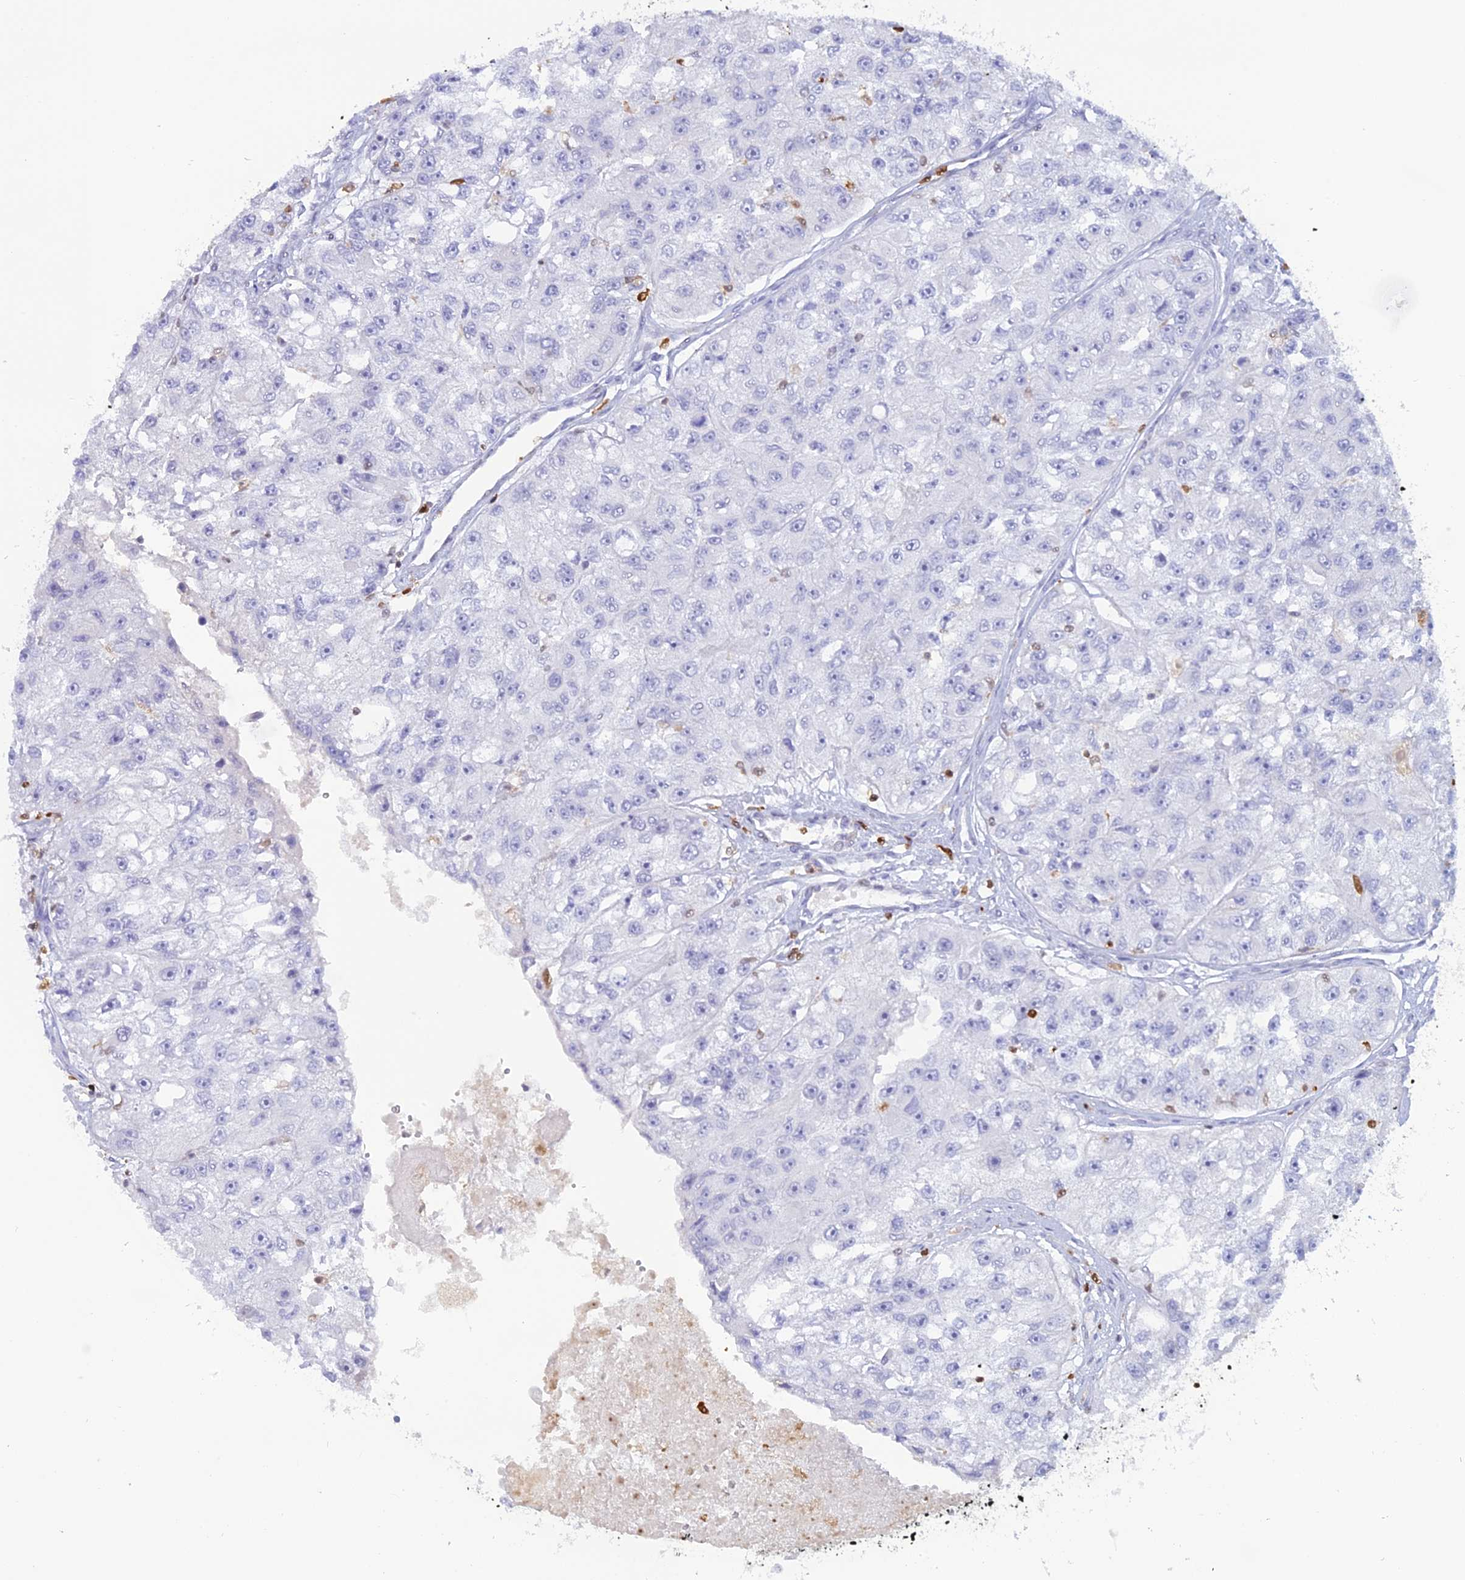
{"staining": {"intensity": "negative", "quantity": "none", "location": "none"}, "tissue": "renal cancer", "cell_type": "Tumor cells", "image_type": "cancer", "snomed": [{"axis": "morphology", "description": "Adenocarcinoma, NOS"}, {"axis": "topography", "description": "Kidney"}], "caption": "This histopathology image is of adenocarcinoma (renal) stained with immunohistochemistry (IHC) to label a protein in brown with the nuclei are counter-stained blue. There is no positivity in tumor cells.", "gene": "PGBD4", "patient": {"sex": "male", "age": 63}}